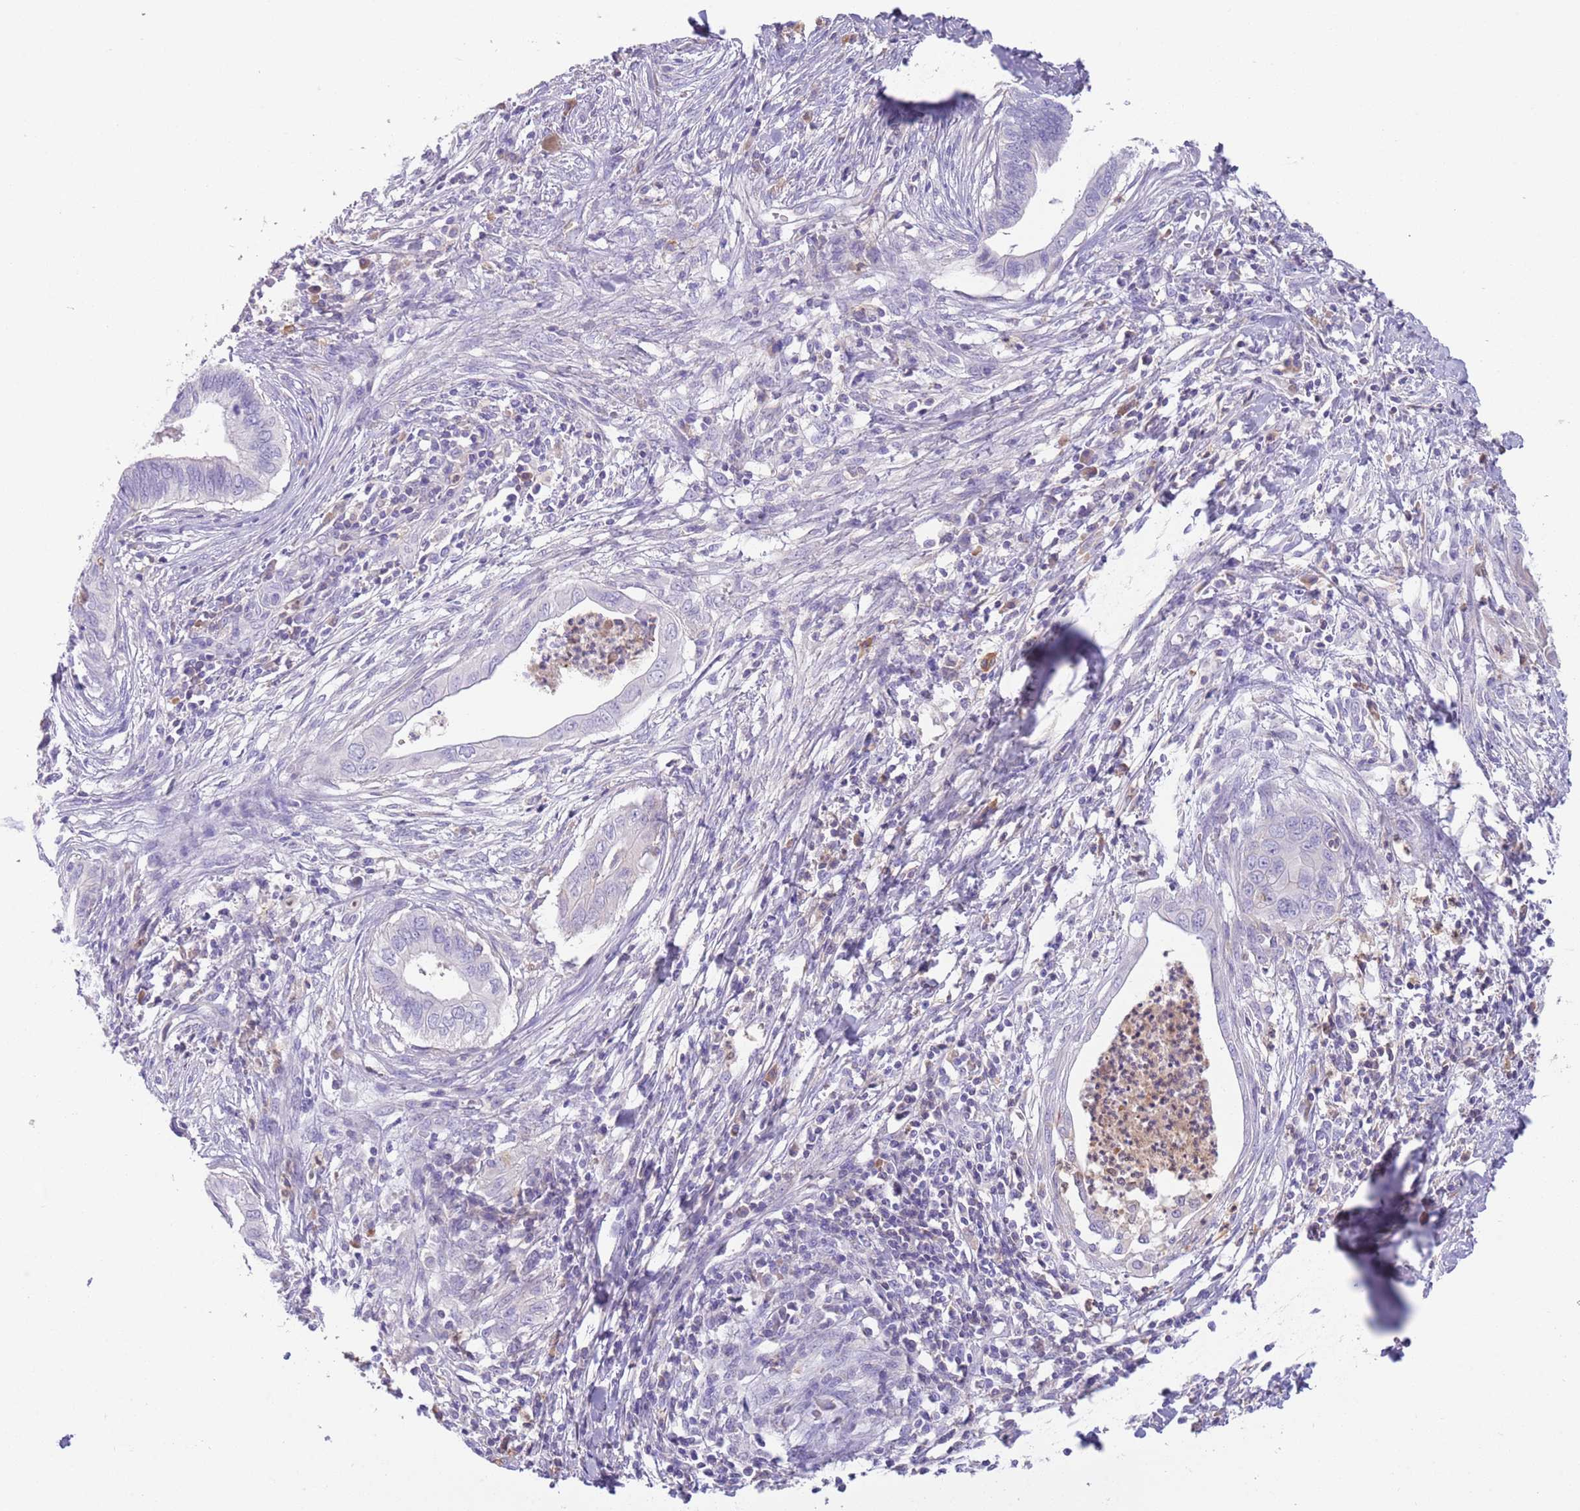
{"staining": {"intensity": "negative", "quantity": "none", "location": "none"}, "tissue": "cervical cancer", "cell_type": "Tumor cells", "image_type": "cancer", "snomed": [{"axis": "morphology", "description": "Adenocarcinoma, NOS"}, {"axis": "topography", "description": "Cervix"}], "caption": "Human cervical cancer (adenocarcinoma) stained for a protein using IHC displays no staining in tumor cells.", "gene": "IGFL4", "patient": {"sex": "female", "age": 42}}